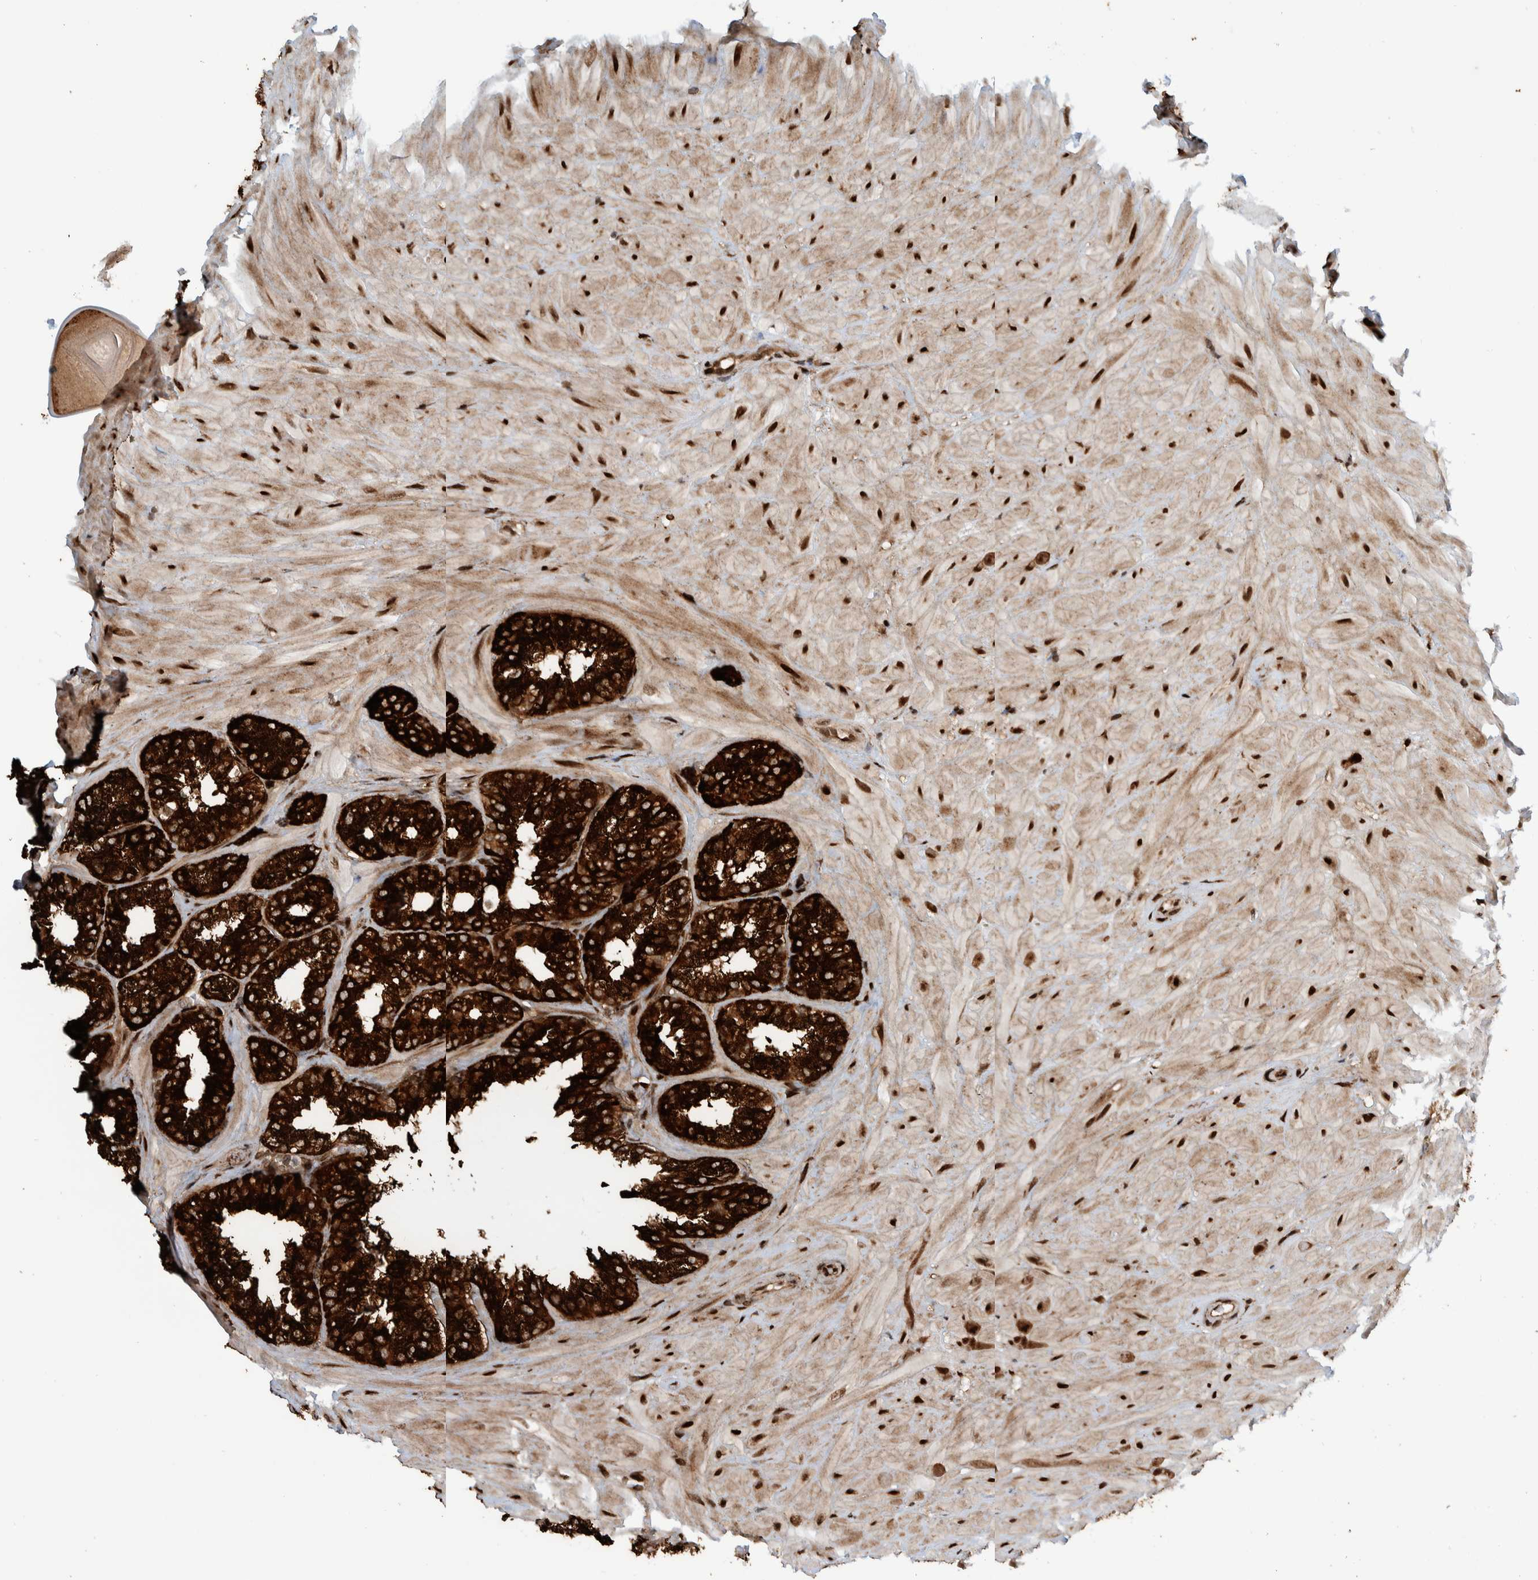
{"staining": {"intensity": "strong", "quantity": ">75%", "location": "cytoplasmic/membranous"}, "tissue": "seminal vesicle", "cell_type": "Glandular cells", "image_type": "normal", "snomed": [{"axis": "morphology", "description": "Normal tissue, NOS"}, {"axis": "topography", "description": "Prostate"}, {"axis": "topography", "description": "Seminal veicle"}], "caption": "Glandular cells exhibit high levels of strong cytoplasmic/membranous staining in approximately >75% of cells in benign human seminal vesicle. The staining was performed using DAB (3,3'-diaminobenzidine), with brown indicating positive protein expression. Nuclei are stained blue with hematoxylin.", "gene": "ZNF366", "patient": {"sex": "male", "age": 51}}